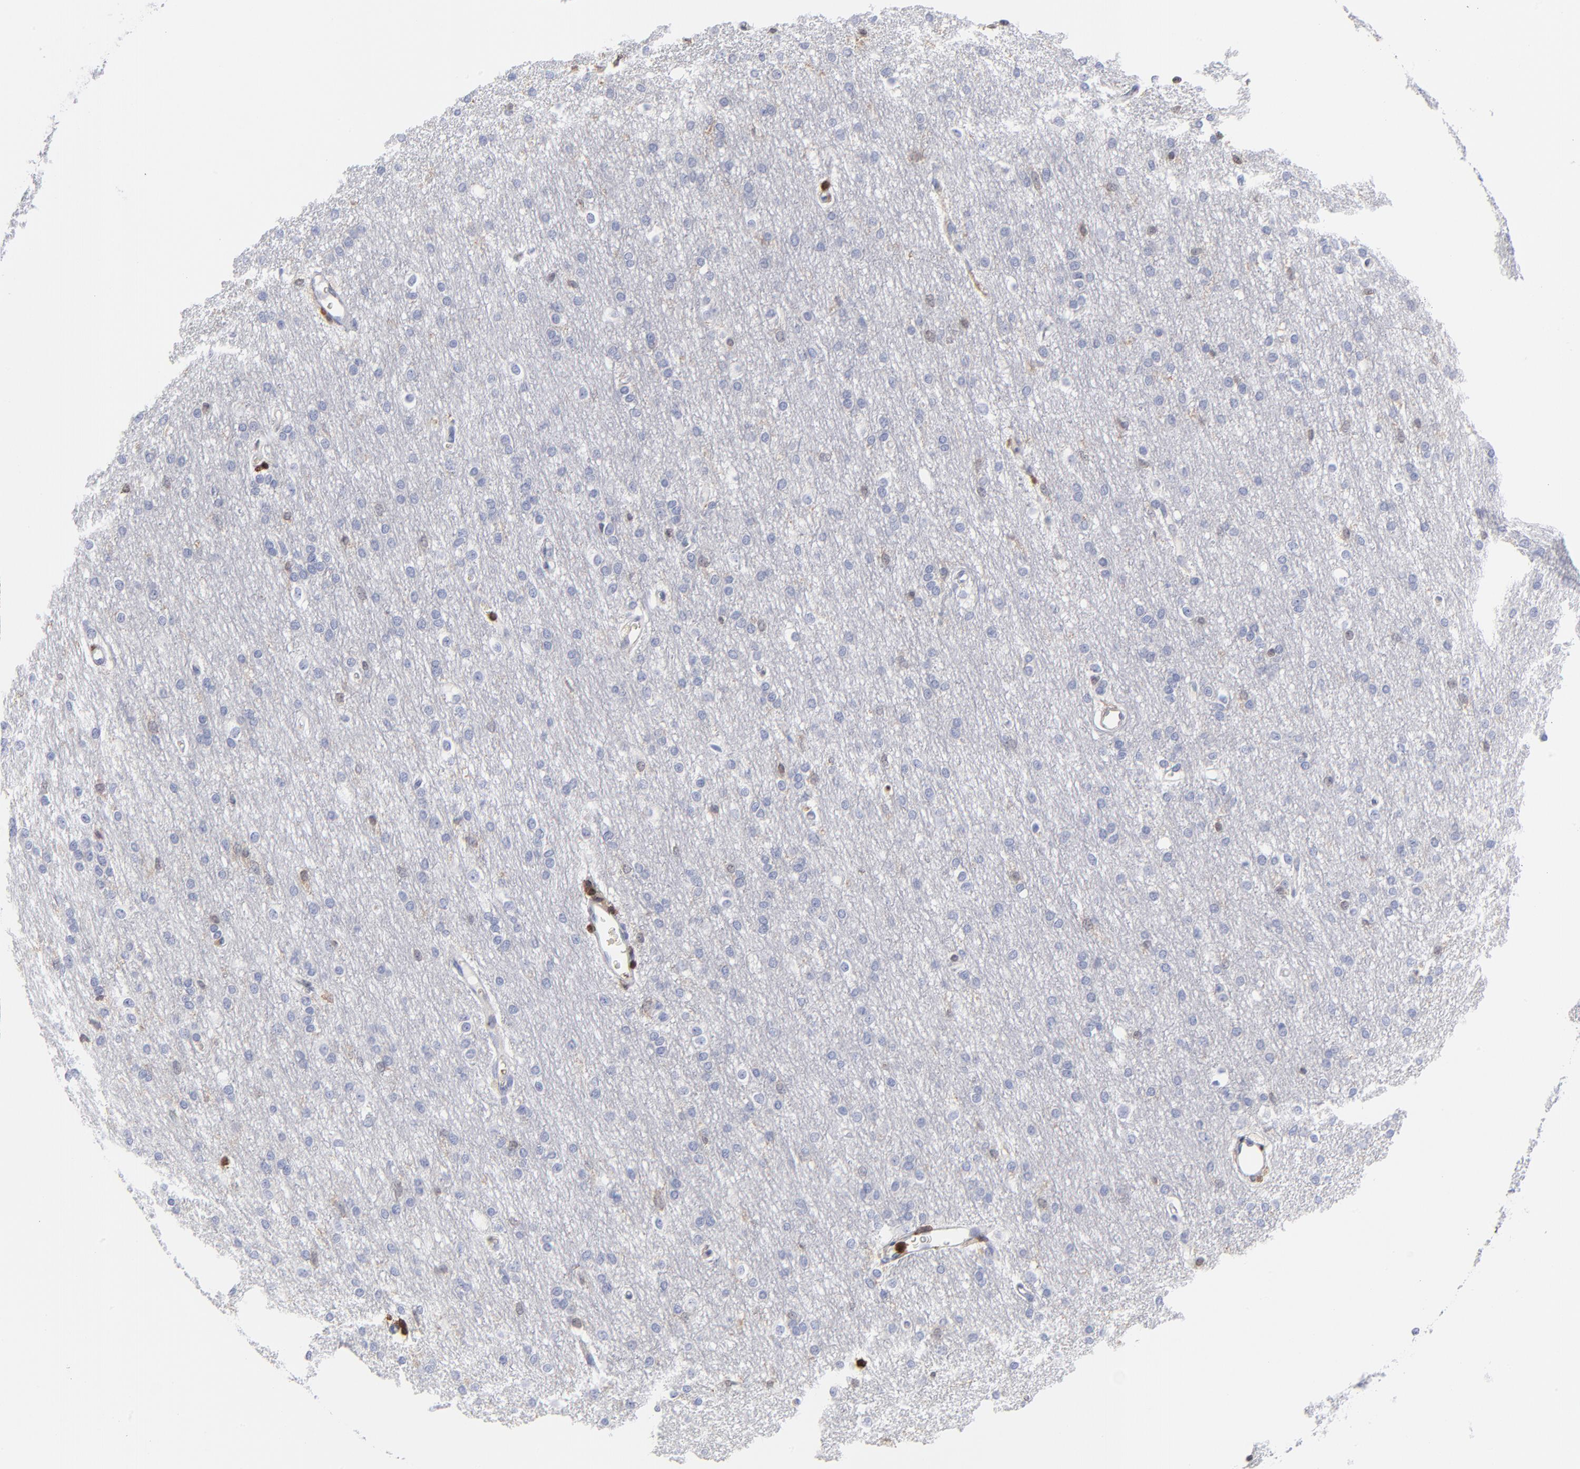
{"staining": {"intensity": "negative", "quantity": "none", "location": "none"}, "tissue": "cerebral cortex", "cell_type": "Endothelial cells", "image_type": "normal", "snomed": [{"axis": "morphology", "description": "Normal tissue, NOS"}, {"axis": "morphology", "description": "Inflammation, NOS"}, {"axis": "topography", "description": "Cerebral cortex"}], "caption": "Immunohistochemistry (IHC) micrograph of benign cerebral cortex: human cerebral cortex stained with DAB reveals no significant protein staining in endothelial cells. The staining is performed using DAB (3,3'-diaminobenzidine) brown chromogen with nuclei counter-stained in using hematoxylin.", "gene": "TBXT", "patient": {"sex": "male", "age": 6}}